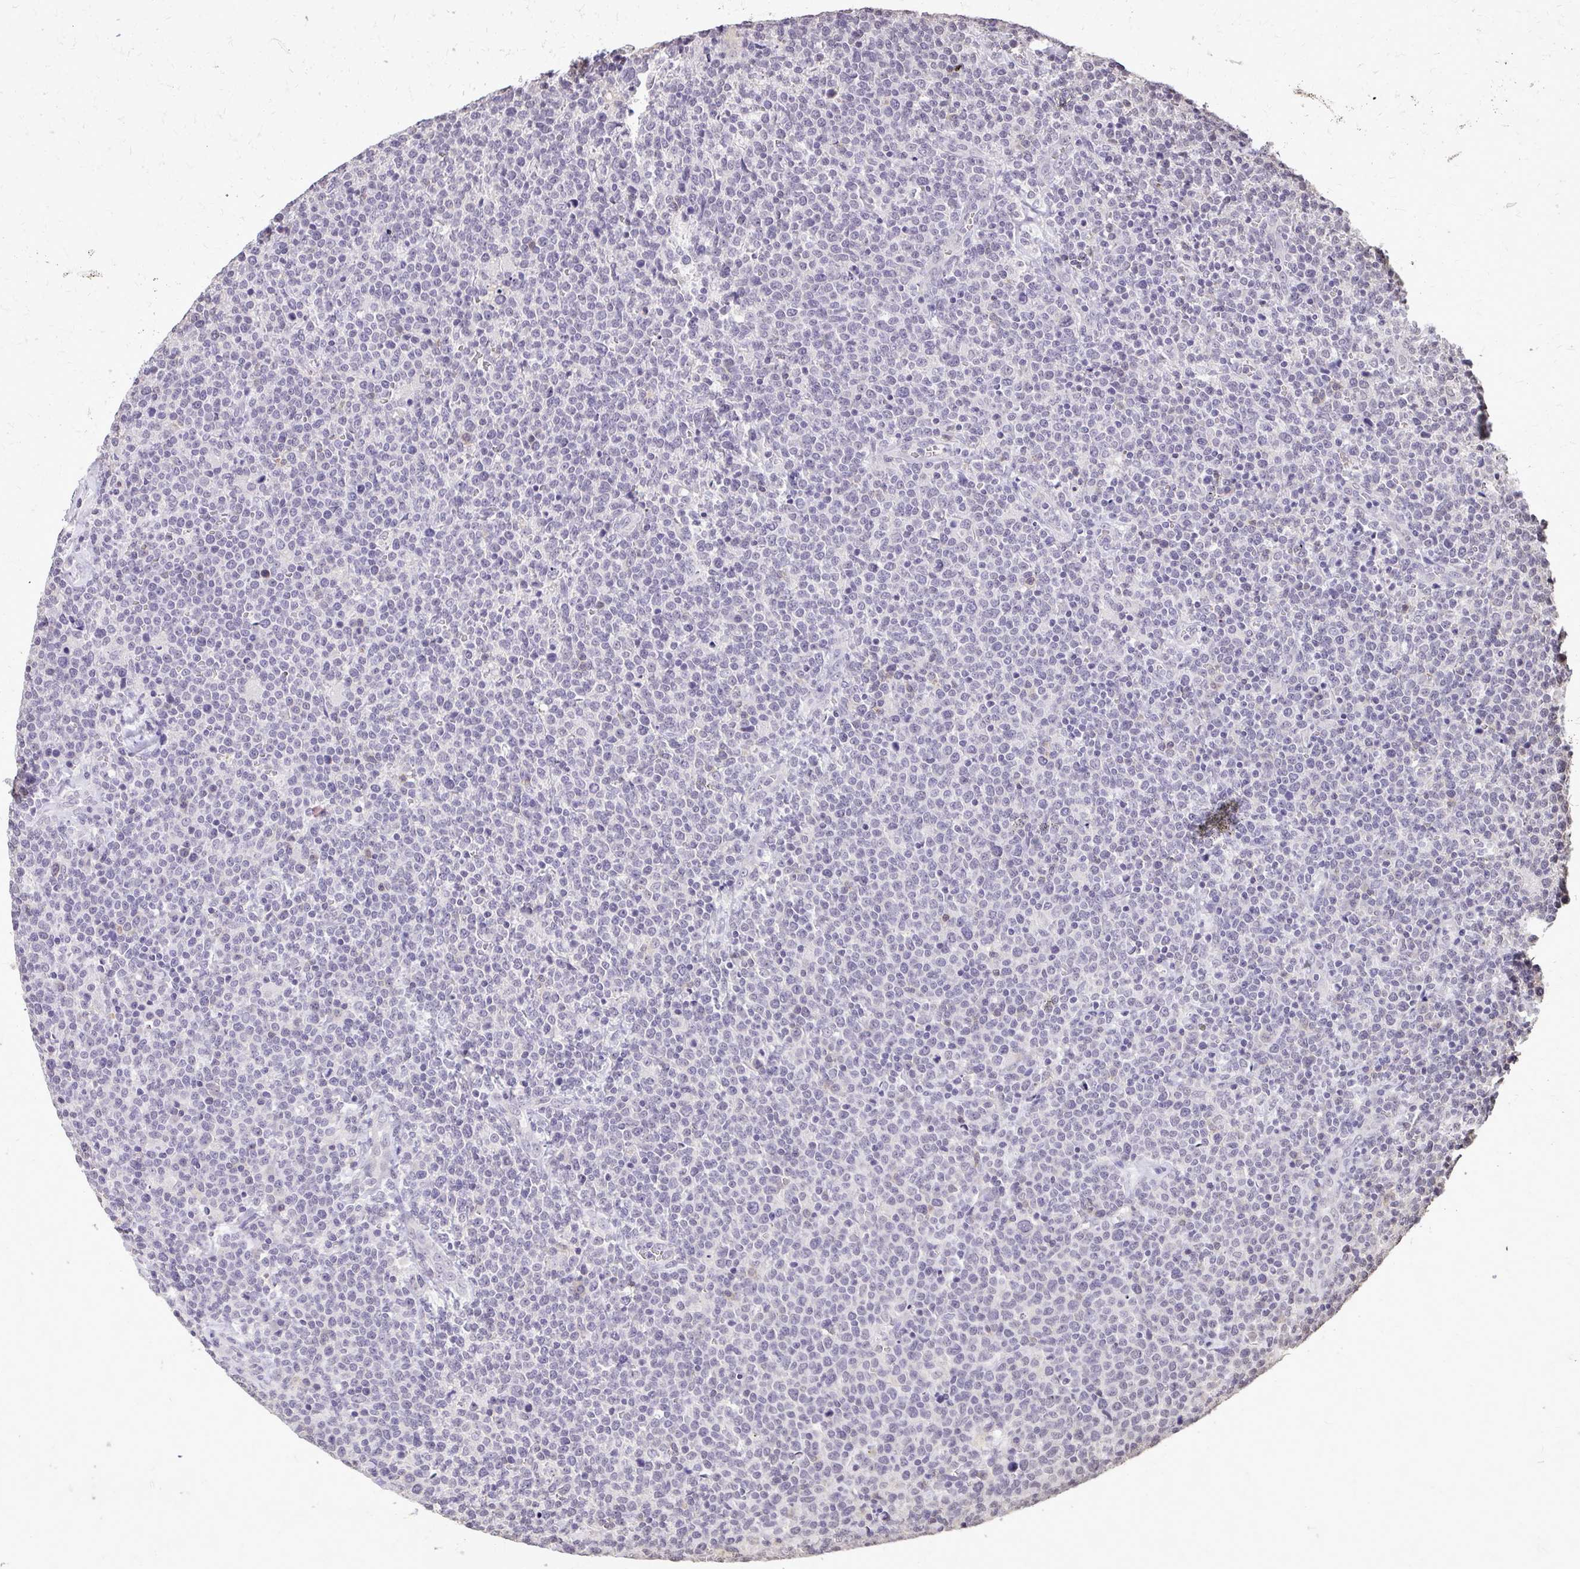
{"staining": {"intensity": "negative", "quantity": "none", "location": "none"}, "tissue": "lymphoma", "cell_type": "Tumor cells", "image_type": "cancer", "snomed": [{"axis": "morphology", "description": "Malignant lymphoma, non-Hodgkin's type, High grade"}, {"axis": "topography", "description": "Lymph node"}], "caption": "Immunohistochemistry (IHC) of human malignant lymphoma, non-Hodgkin's type (high-grade) demonstrates no expression in tumor cells.", "gene": "AKAP5", "patient": {"sex": "male", "age": 61}}